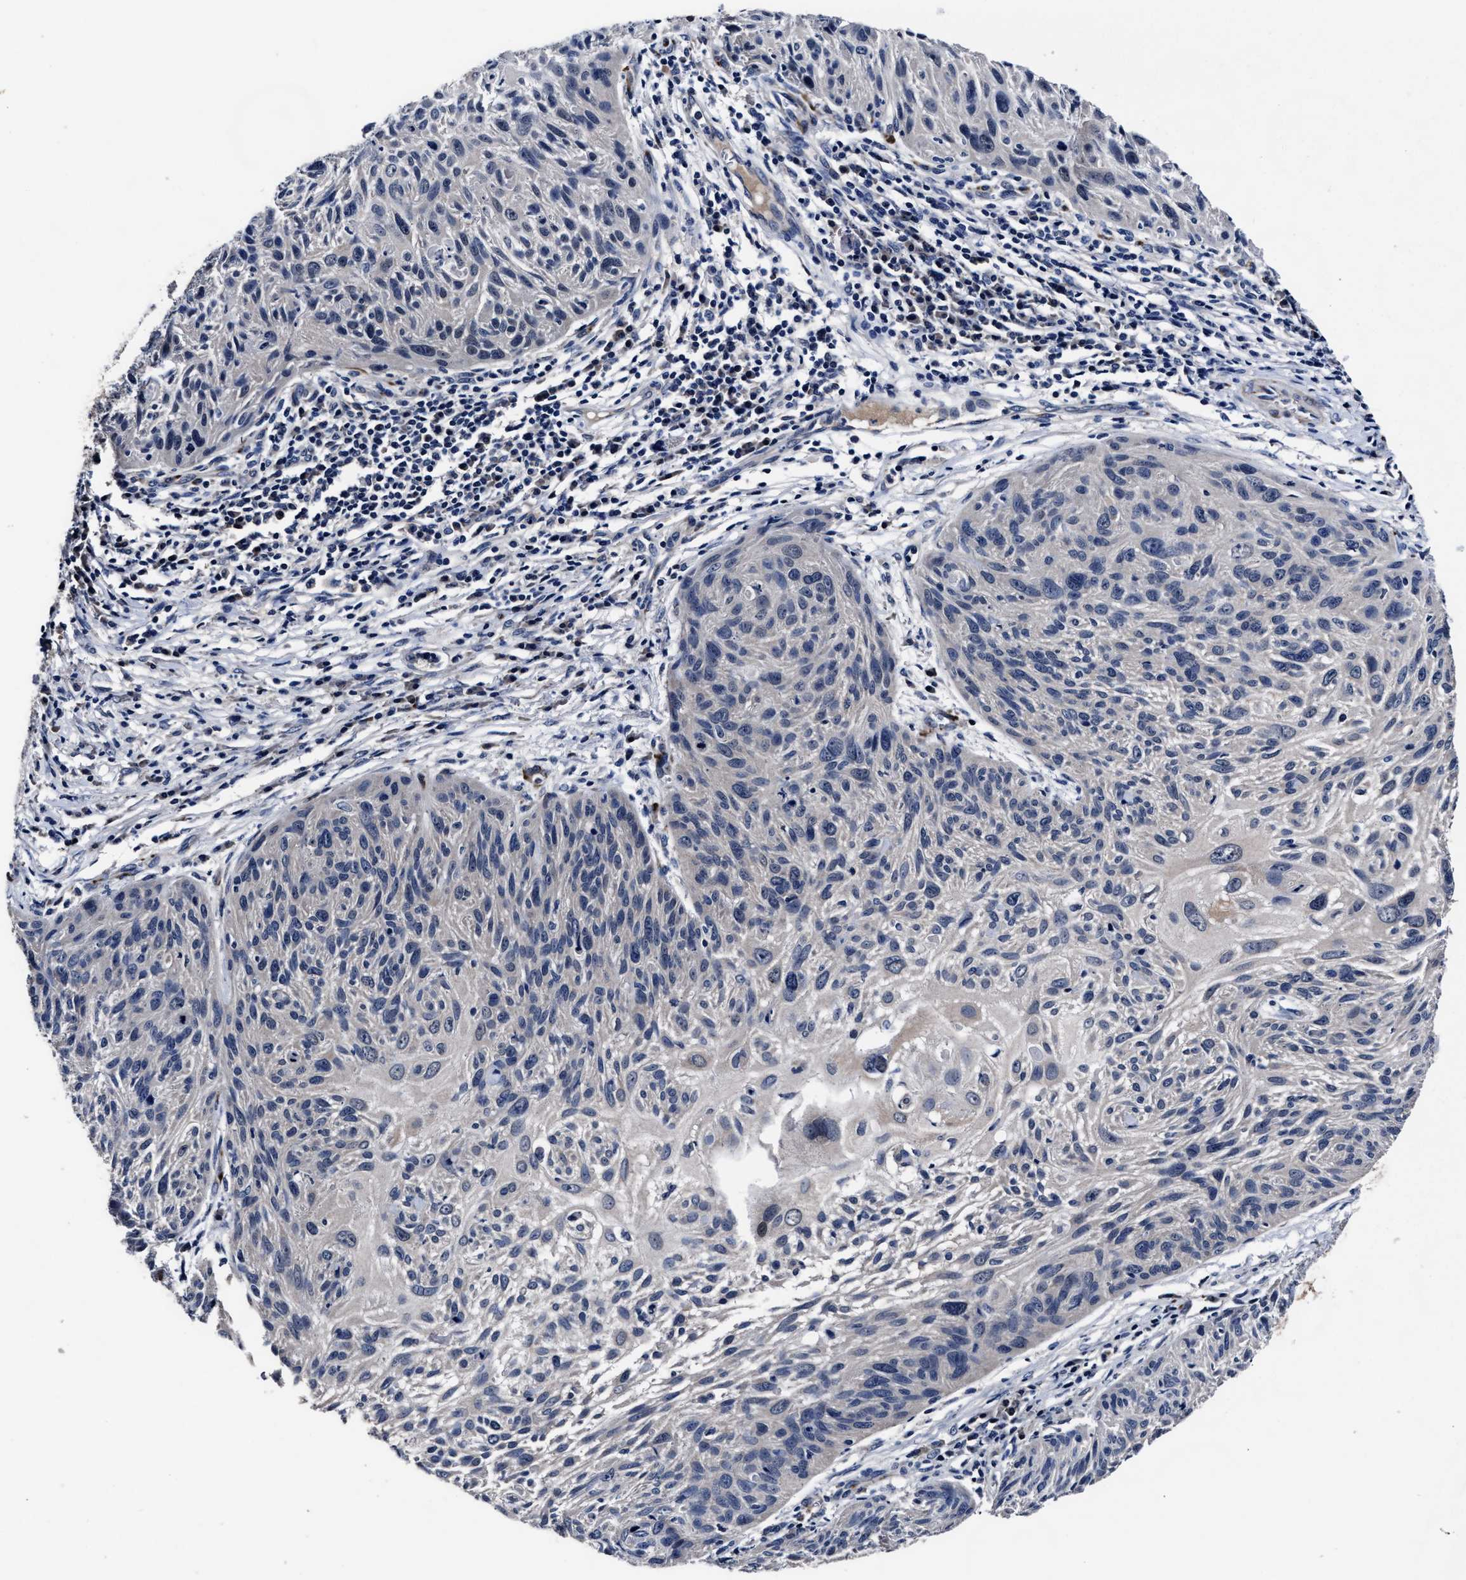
{"staining": {"intensity": "negative", "quantity": "none", "location": "none"}, "tissue": "cervical cancer", "cell_type": "Tumor cells", "image_type": "cancer", "snomed": [{"axis": "morphology", "description": "Squamous cell carcinoma, NOS"}, {"axis": "topography", "description": "Cervix"}], "caption": "IHC micrograph of neoplastic tissue: cervical squamous cell carcinoma stained with DAB (3,3'-diaminobenzidine) shows no significant protein expression in tumor cells.", "gene": "OLFML2A", "patient": {"sex": "female", "age": 51}}